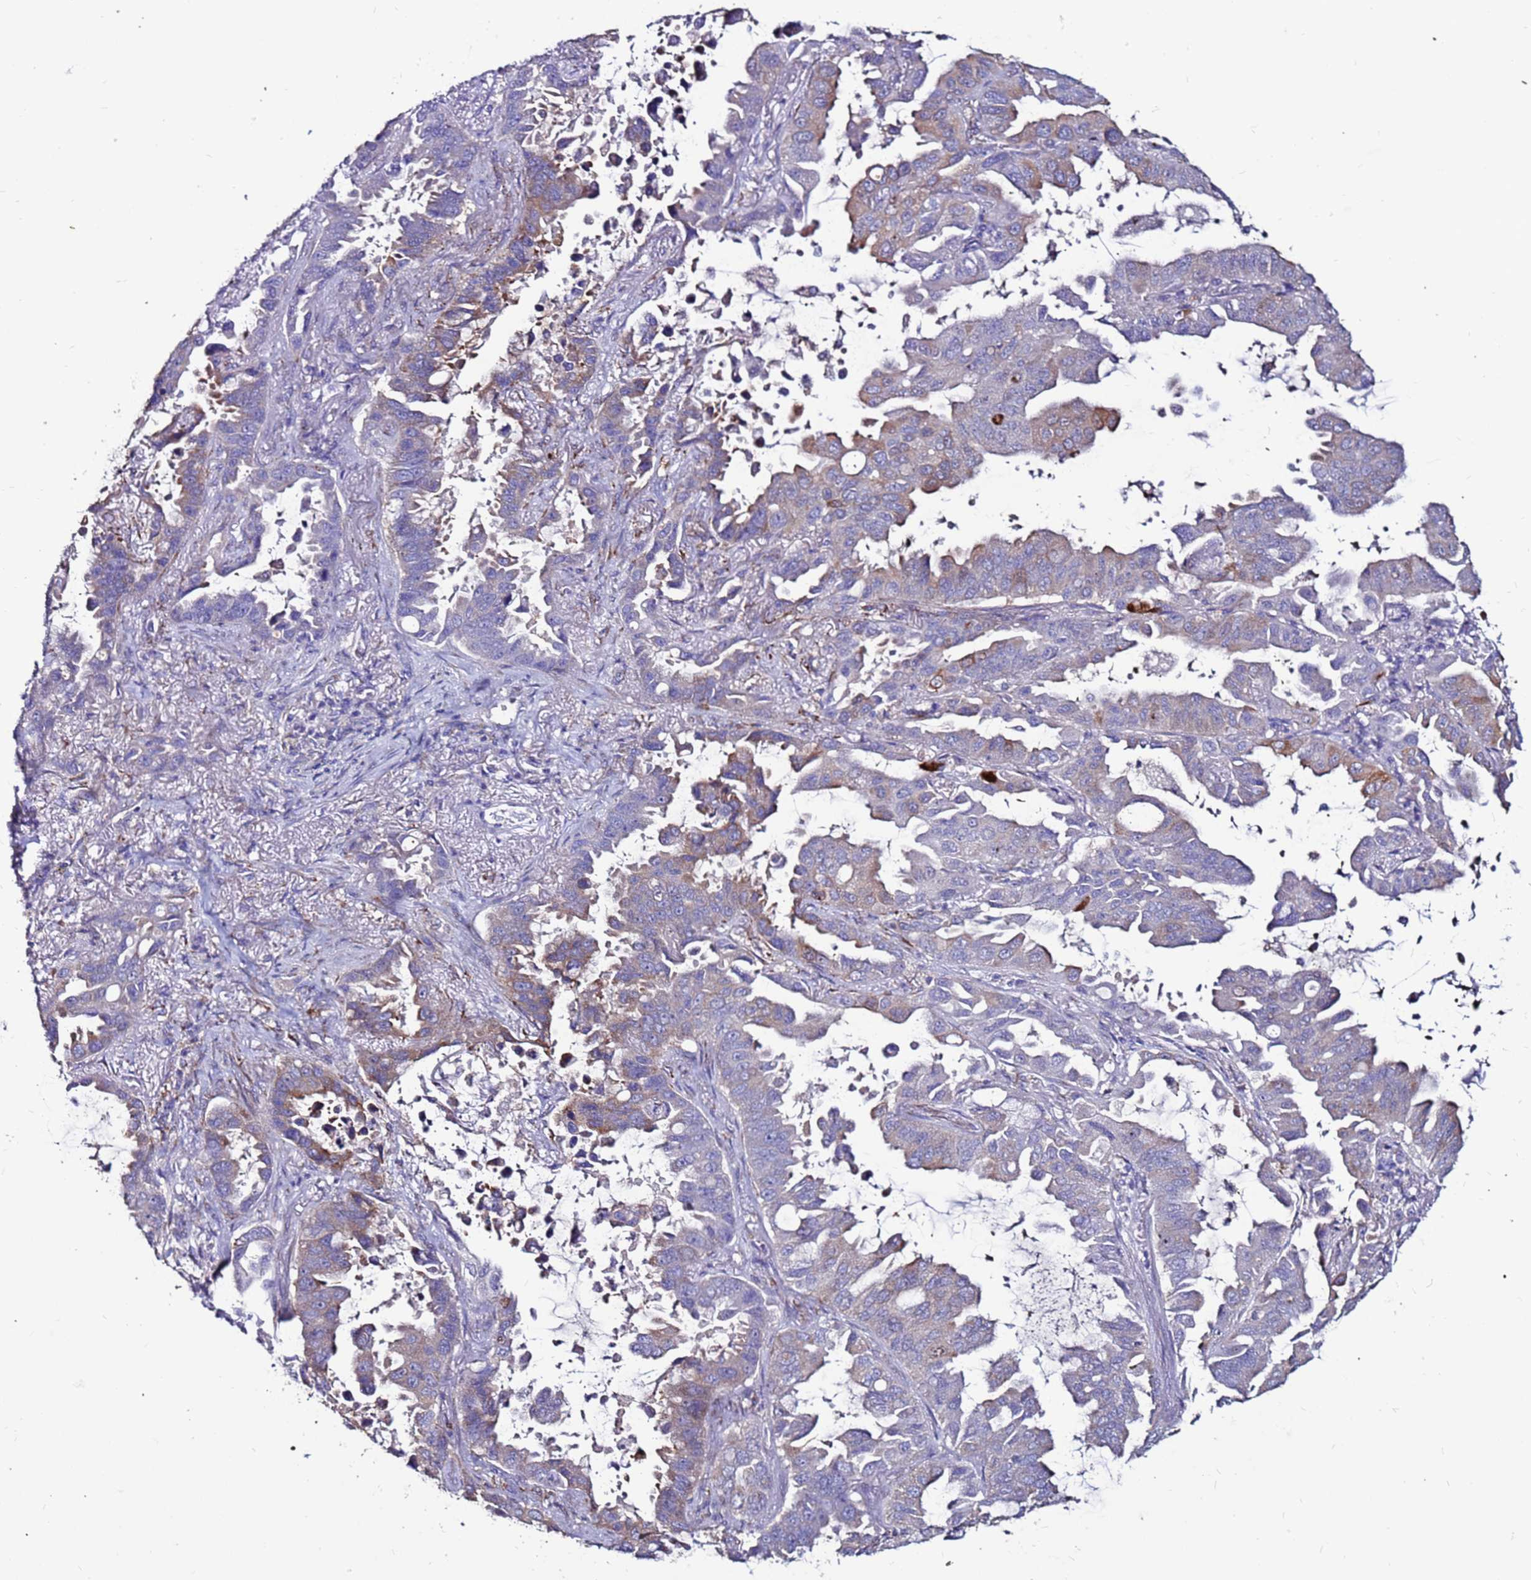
{"staining": {"intensity": "moderate", "quantity": "<25%", "location": "cytoplasmic/membranous"}, "tissue": "lung cancer", "cell_type": "Tumor cells", "image_type": "cancer", "snomed": [{"axis": "morphology", "description": "Adenocarcinoma, NOS"}, {"axis": "topography", "description": "Lung"}], "caption": "Moderate cytoplasmic/membranous expression for a protein is identified in about <25% of tumor cells of lung cancer using immunohistochemistry.", "gene": "SLC44A3", "patient": {"sex": "male", "age": 64}}